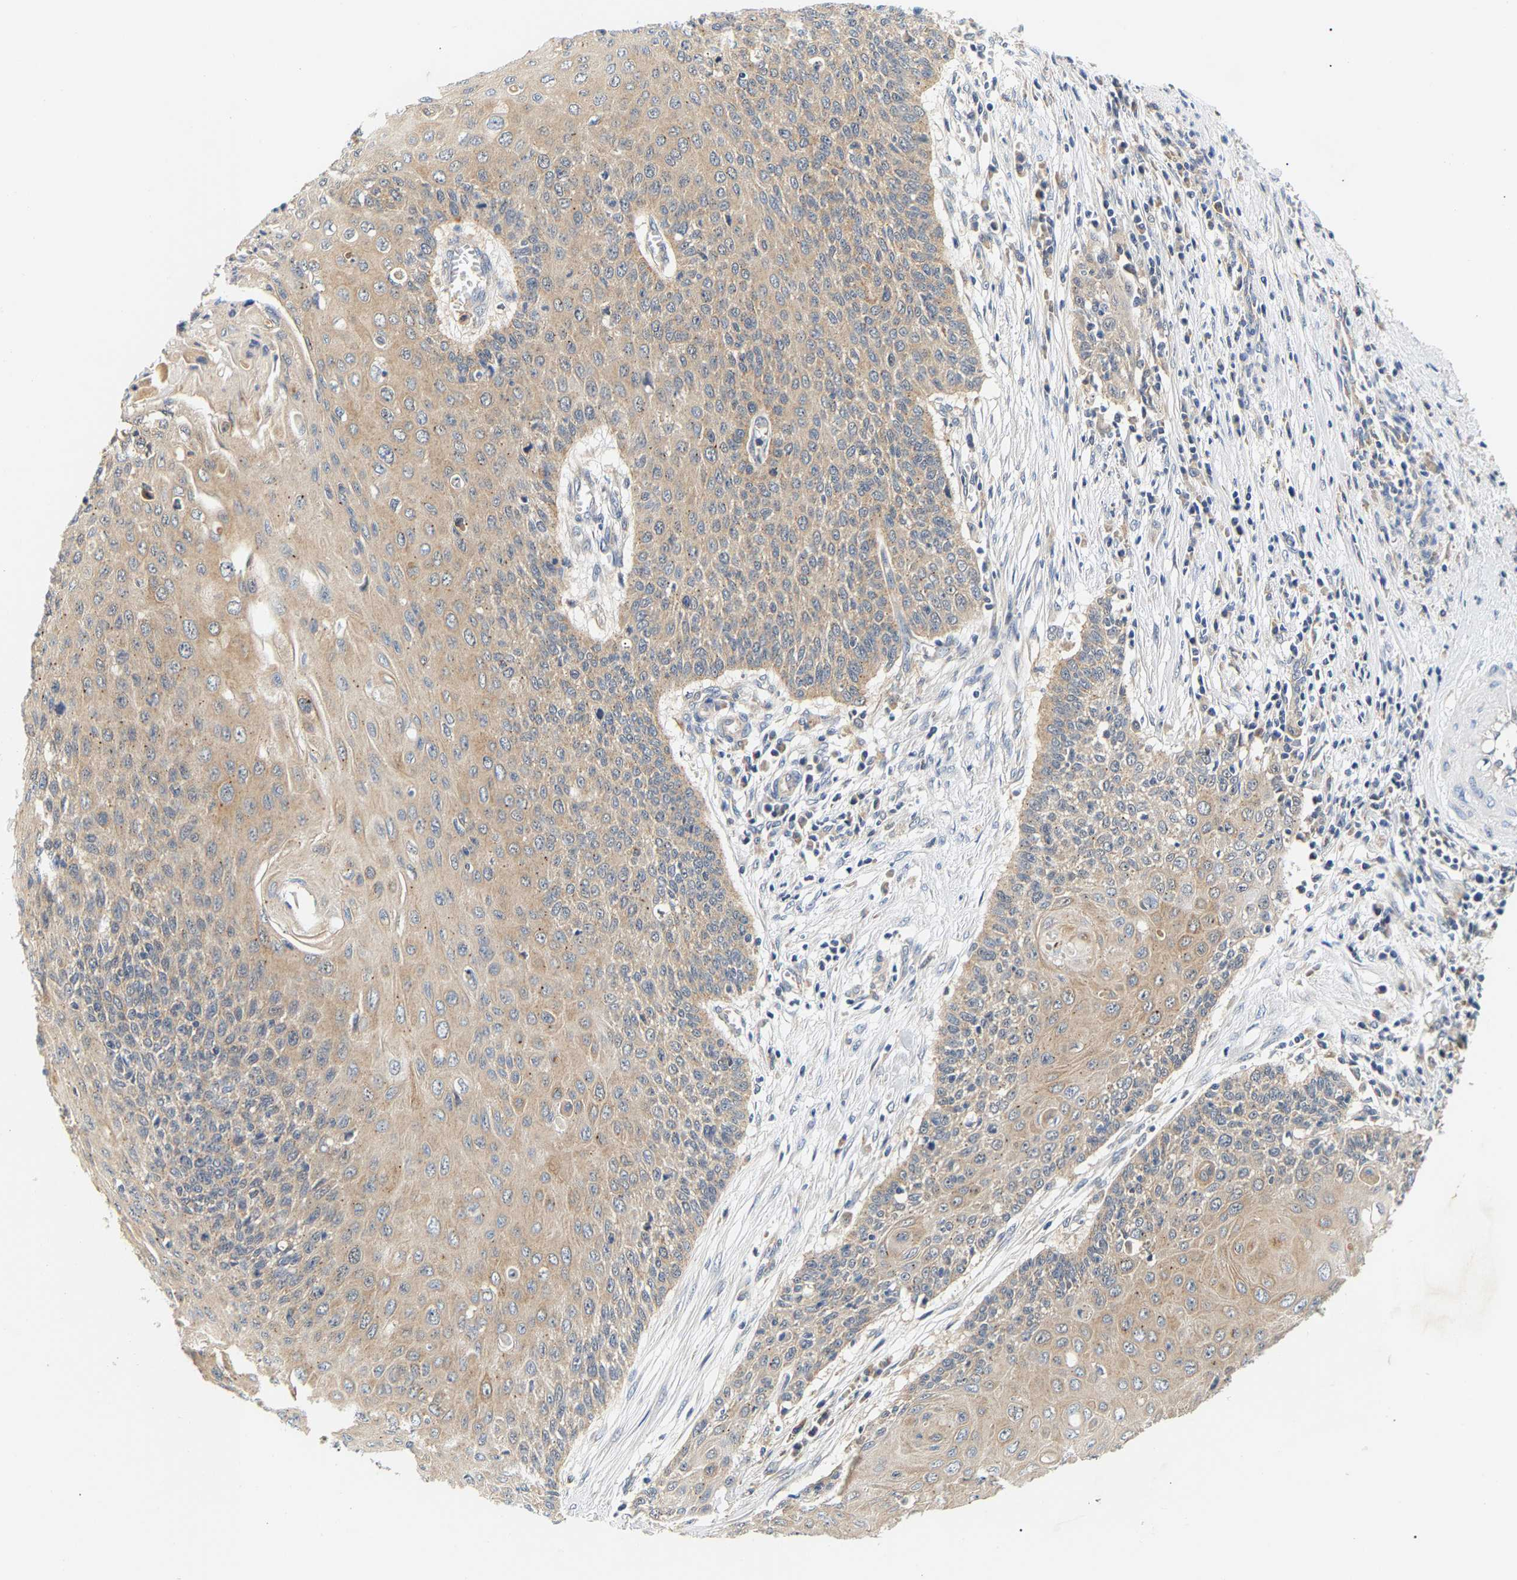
{"staining": {"intensity": "weak", "quantity": ">75%", "location": "cytoplasmic/membranous"}, "tissue": "cervical cancer", "cell_type": "Tumor cells", "image_type": "cancer", "snomed": [{"axis": "morphology", "description": "Squamous cell carcinoma, NOS"}, {"axis": "topography", "description": "Cervix"}], "caption": "Cervical squamous cell carcinoma tissue displays weak cytoplasmic/membranous staining in approximately >75% of tumor cells", "gene": "PPID", "patient": {"sex": "female", "age": 39}}